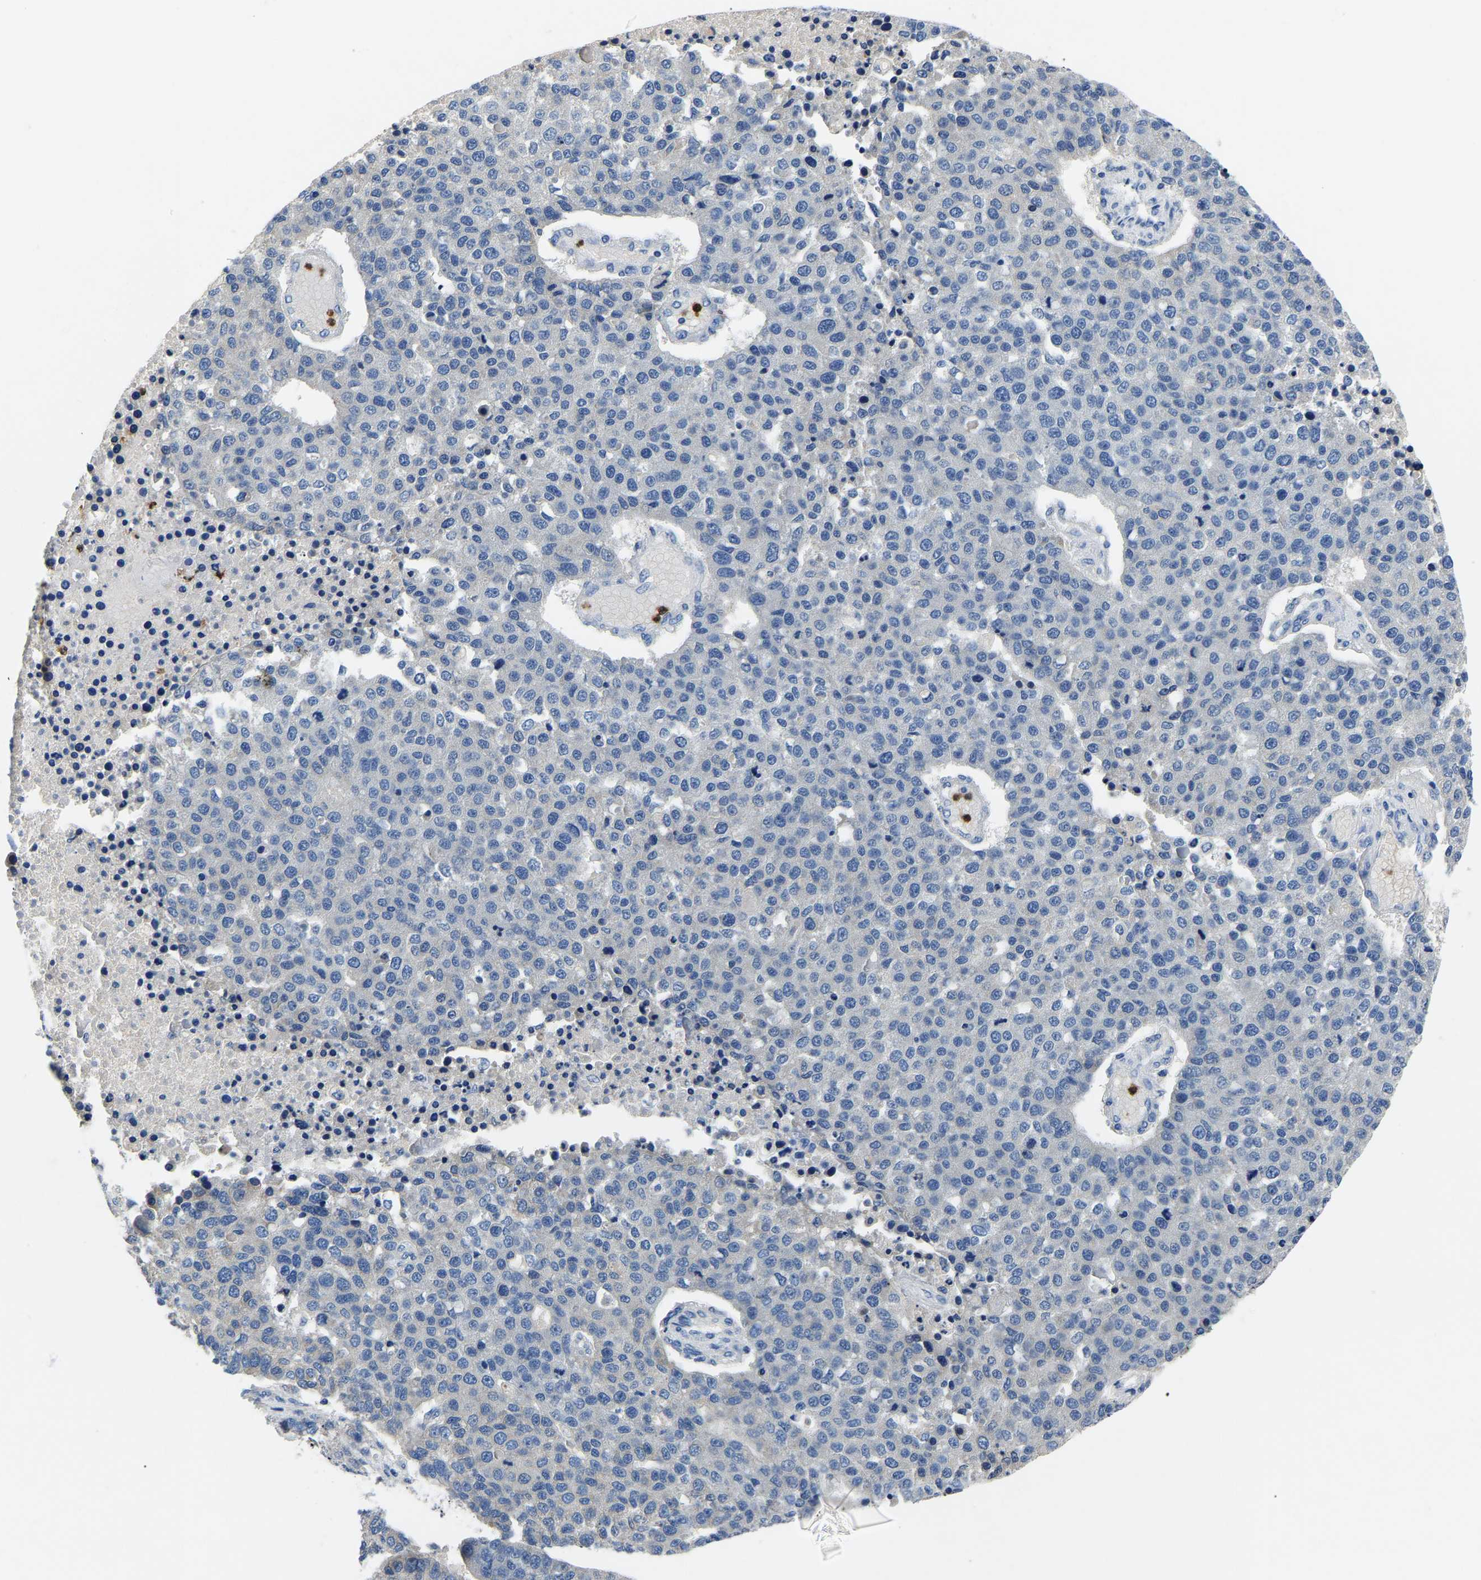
{"staining": {"intensity": "negative", "quantity": "none", "location": "none"}, "tissue": "pancreatic cancer", "cell_type": "Tumor cells", "image_type": "cancer", "snomed": [{"axis": "morphology", "description": "Adenocarcinoma, NOS"}, {"axis": "topography", "description": "Pancreas"}], "caption": "Micrograph shows no protein staining in tumor cells of pancreatic adenocarcinoma tissue. (Brightfield microscopy of DAB IHC at high magnification).", "gene": "TOR1B", "patient": {"sex": "female", "age": 61}}